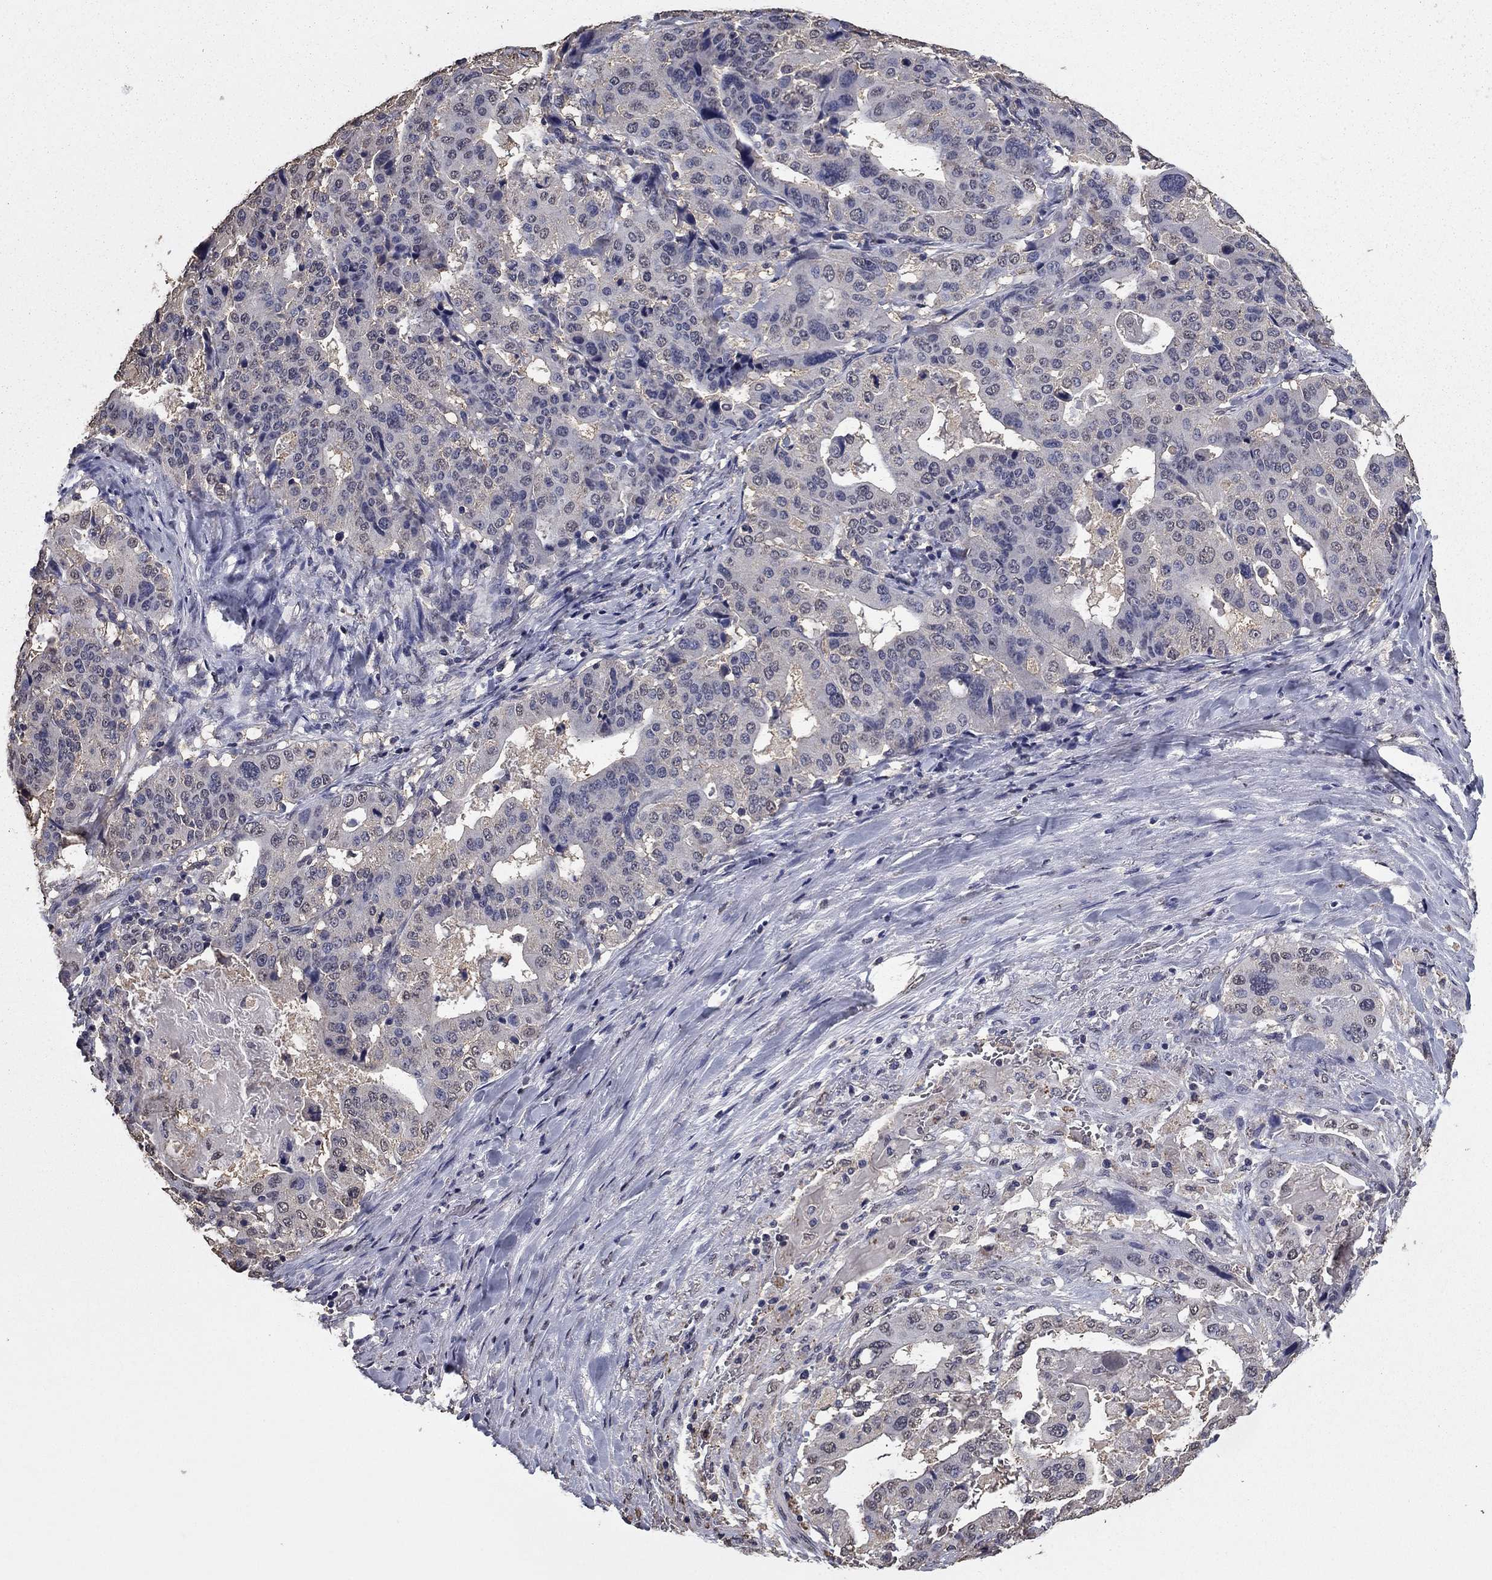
{"staining": {"intensity": "negative", "quantity": "none", "location": "none"}, "tissue": "stomach cancer", "cell_type": "Tumor cells", "image_type": "cancer", "snomed": [{"axis": "morphology", "description": "Adenocarcinoma, NOS"}, {"axis": "topography", "description": "Stomach"}], "caption": "The immunohistochemistry (IHC) micrograph has no significant positivity in tumor cells of stomach adenocarcinoma tissue.", "gene": "MFAP3L", "patient": {"sex": "male", "age": 48}}